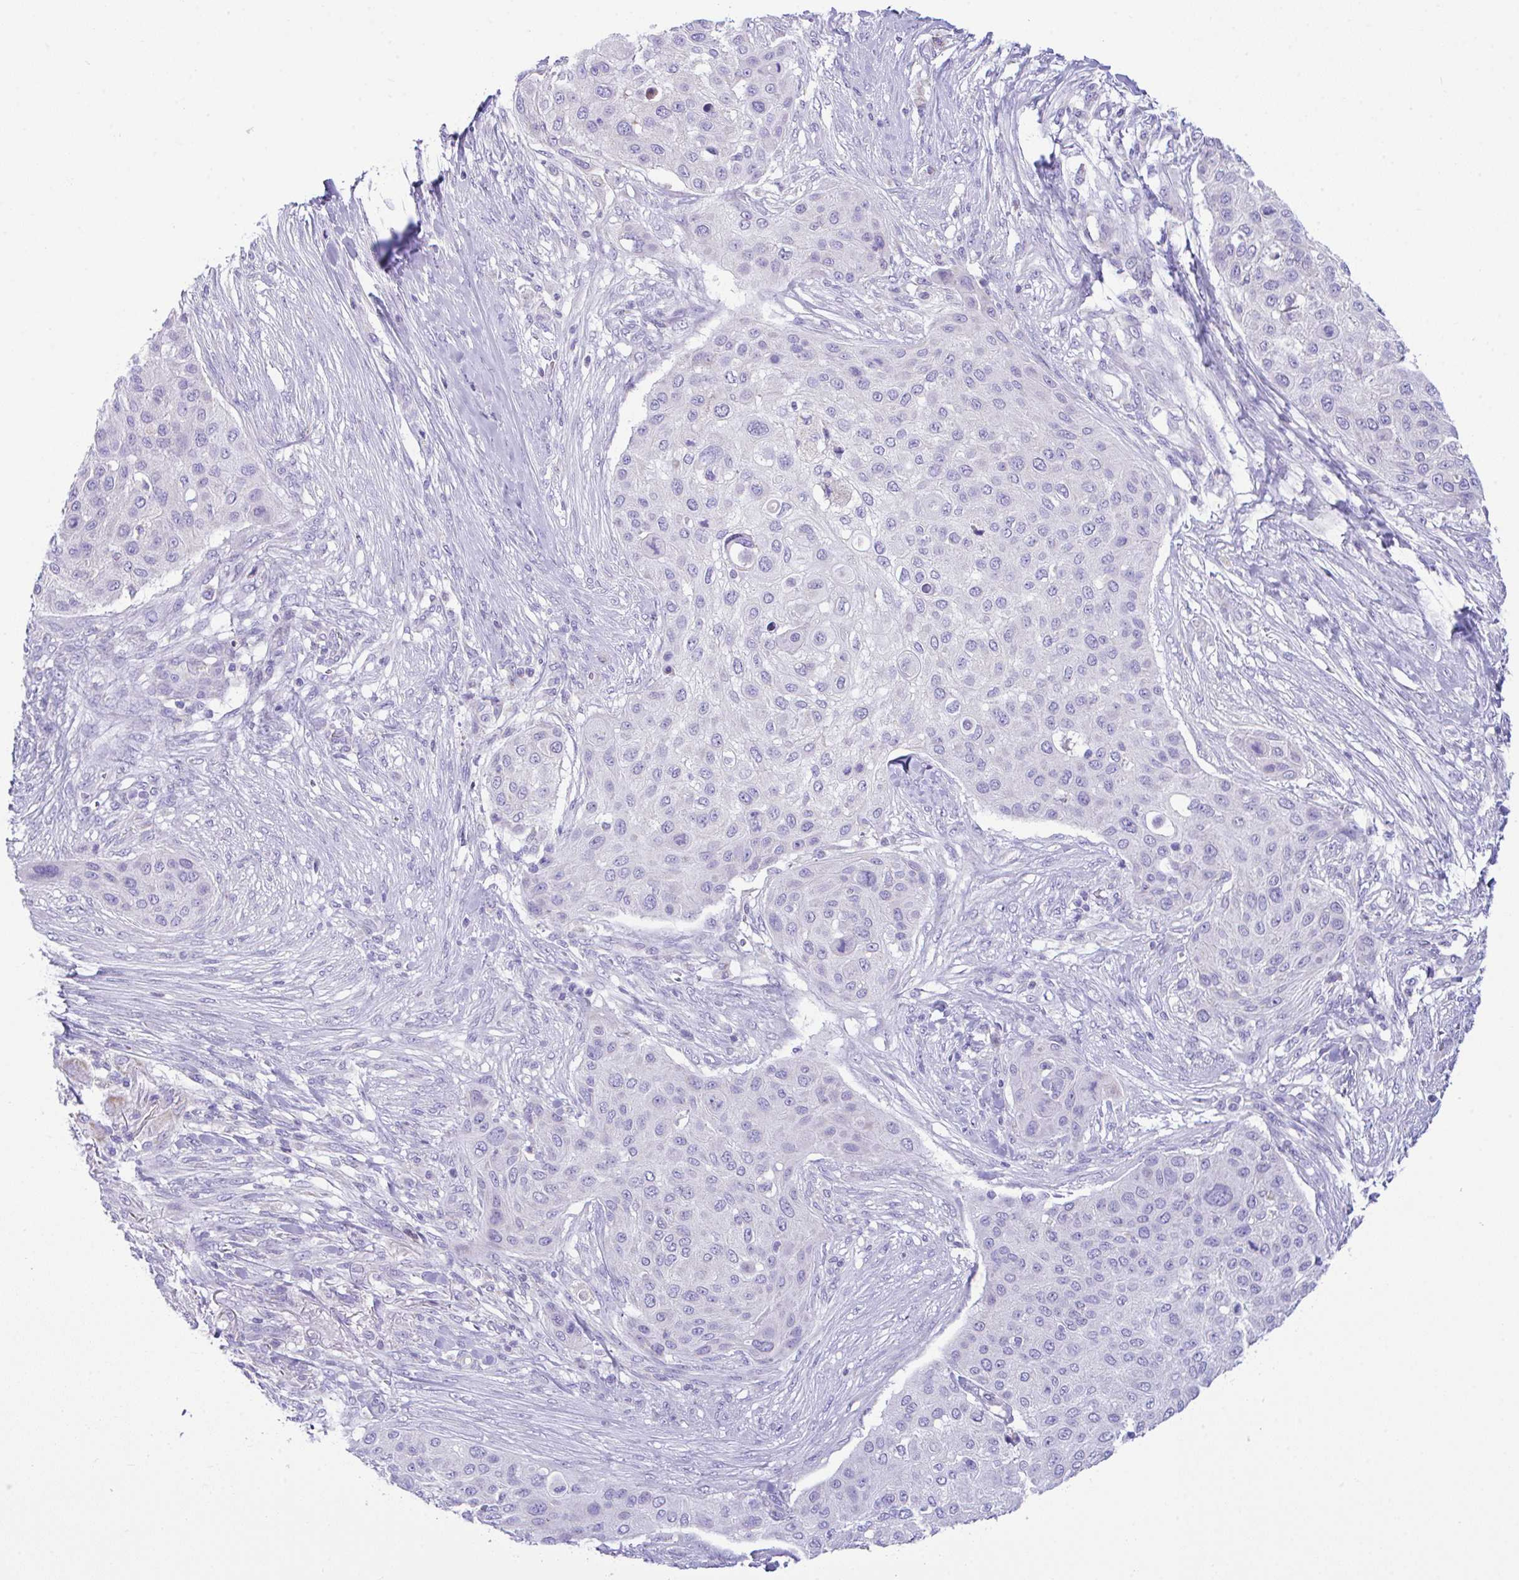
{"staining": {"intensity": "negative", "quantity": "none", "location": "none"}, "tissue": "skin cancer", "cell_type": "Tumor cells", "image_type": "cancer", "snomed": [{"axis": "morphology", "description": "Squamous cell carcinoma, NOS"}, {"axis": "topography", "description": "Skin"}], "caption": "High power microscopy micrograph of an IHC histopathology image of squamous cell carcinoma (skin), revealing no significant staining in tumor cells.", "gene": "NLRP8", "patient": {"sex": "female", "age": 87}}